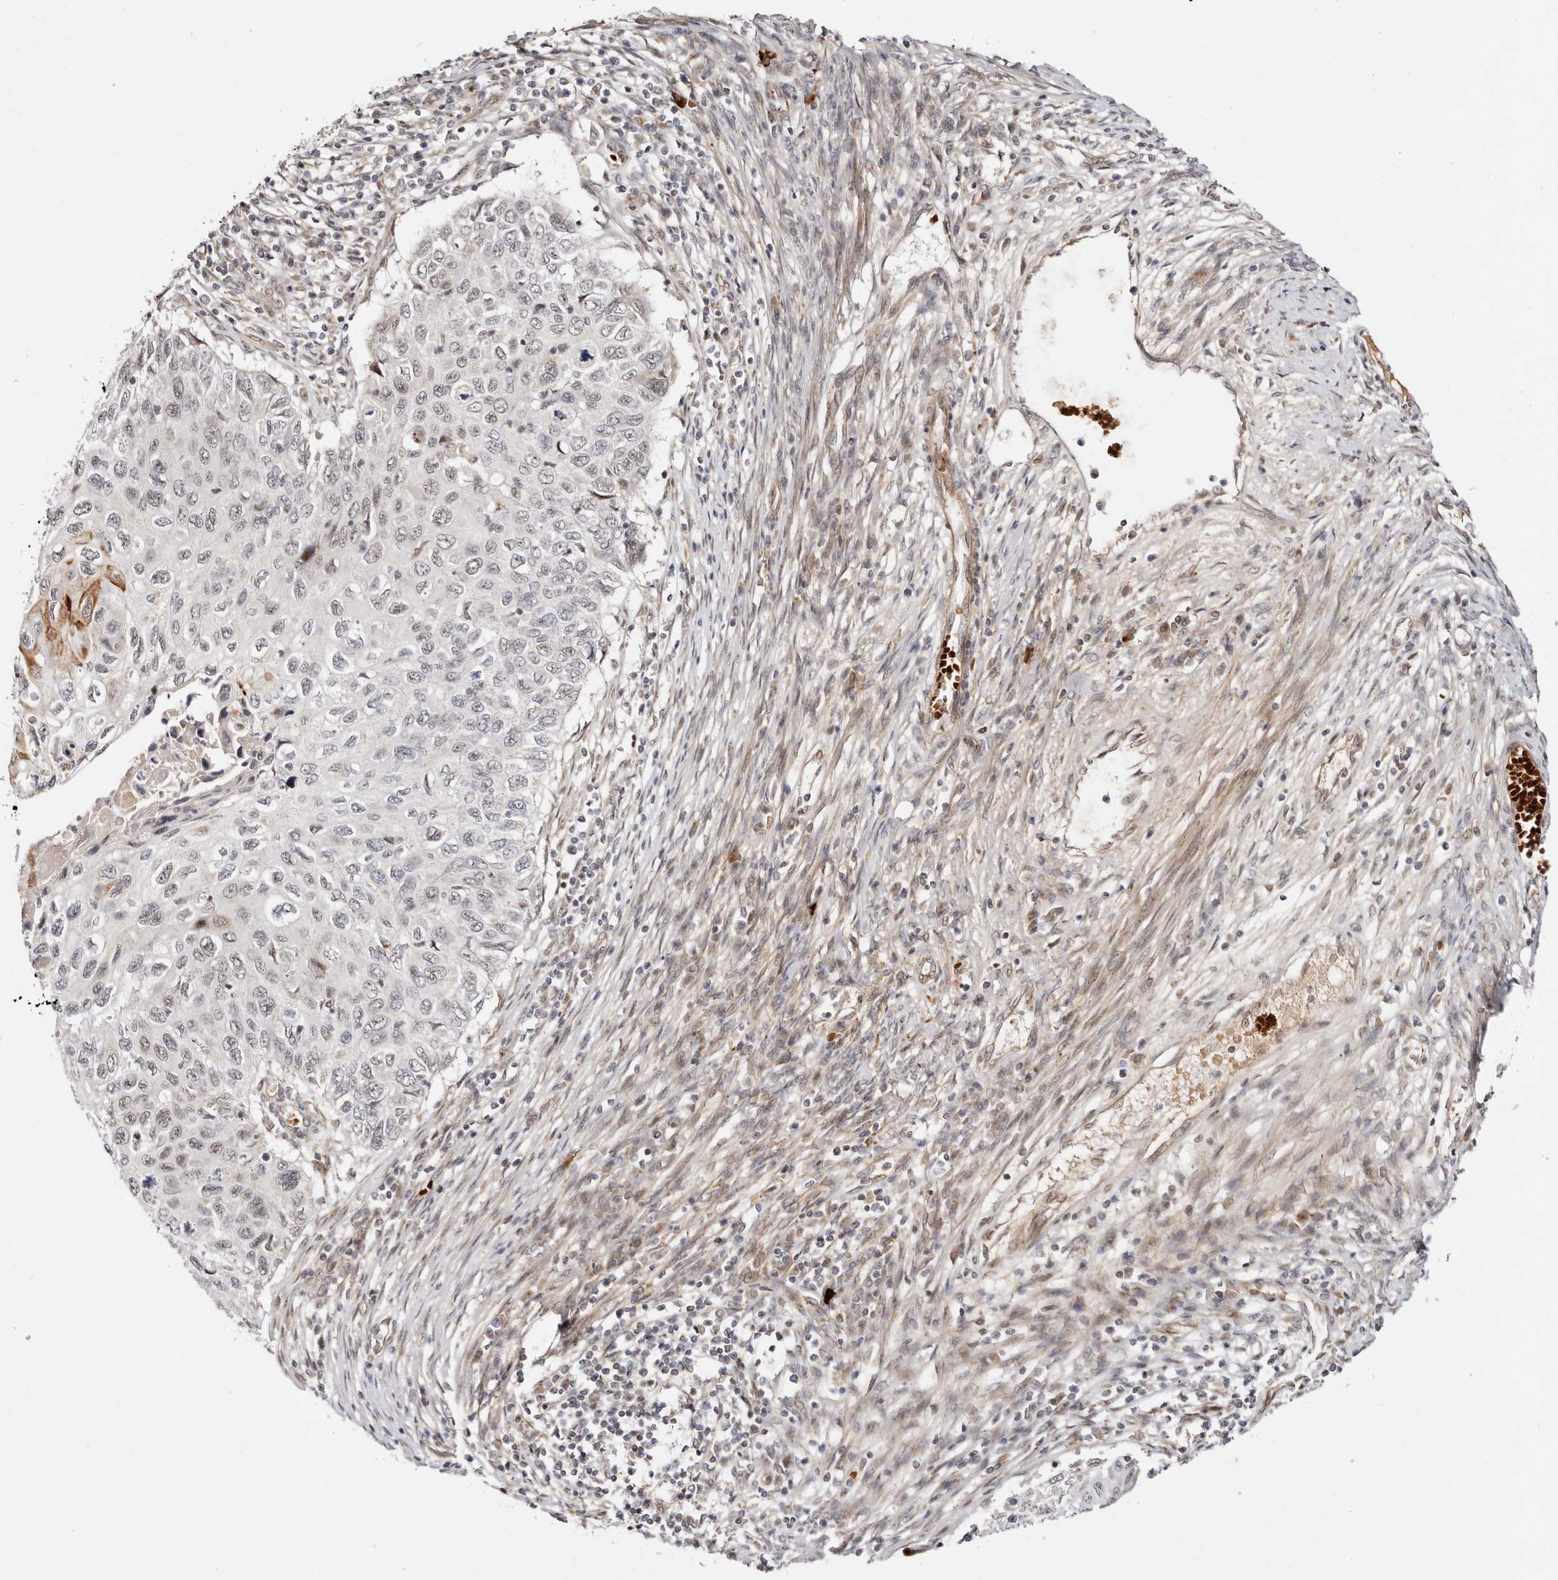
{"staining": {"intensity": "moderate", "quantity": "<25%", "location": "nuclear"}, "tissue": "cervical cancer", "cell_type": "Tumor cells", "image_type": "cancer", "snomed": [{"axis": "morphology", "description": "Squamous cell carcinoma, NOS"}, {"axis": "topography", "description": "Cervix"}], "caption": "Tumor cells exhibit low levels of moderate nuclear expression in about <25% of cells in squamous cell carcinoma (cervical). The staining was performed using DAB to visualize the protein expression in brown, while the nuclei were stained in blue with hematoxylin (Magnification: 20x).", "gene": "WRN", "patient": {"sex": "female", "age": 70}}